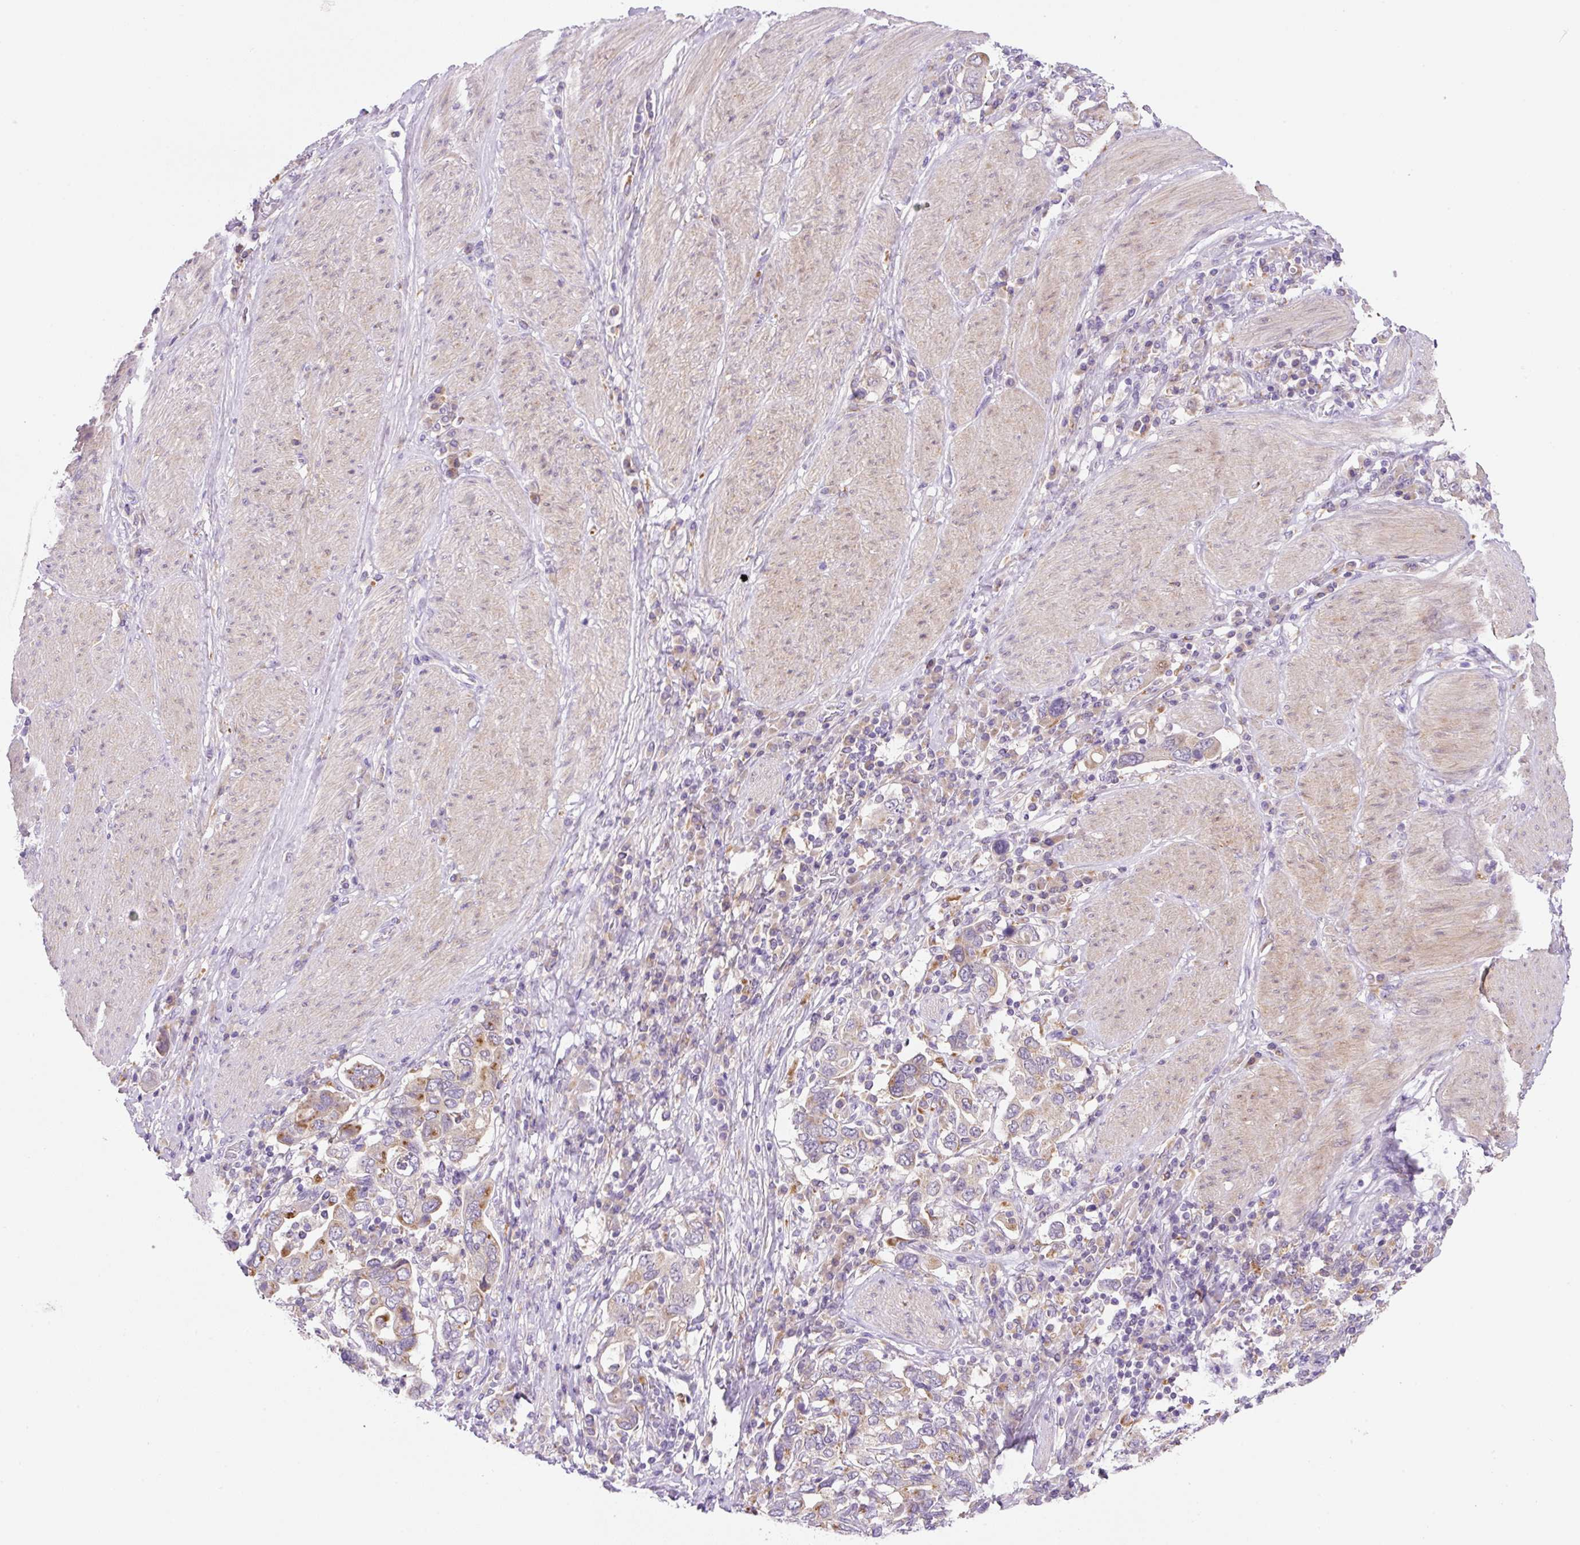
{"staining": {"intensity": "moderate", "quantity": "25%-75%", "location": "cytoplasmic/membranous"}, "tissue": "stomach cancer", "cell_type": "Tumor cells", "image_type": "cancer", "snomed": [{"axis": "morphology", "description": "Adenocarcinoma, NOS"}, {"axis": "topography", "description": "Stomach, upper"}, {"axis": "topography", "description": "Stomach"}], "caption": "IHC staining of stomach cancer (adenocarcinoma), which demonstrates medium levels of moderate cytoplasmic/membranous staining in approximately 25%-75% of tumor cells indicating moderate cytoplasmic/membranous protein expression. The staining was performed using DAB (3,3'-diaminobenzidine) (brown) for protein detection and nuclei were counterstained in hematoxylin (blue).", "gene": "CEBPZOS", "patient": {"sex": "male", "age": 62}}